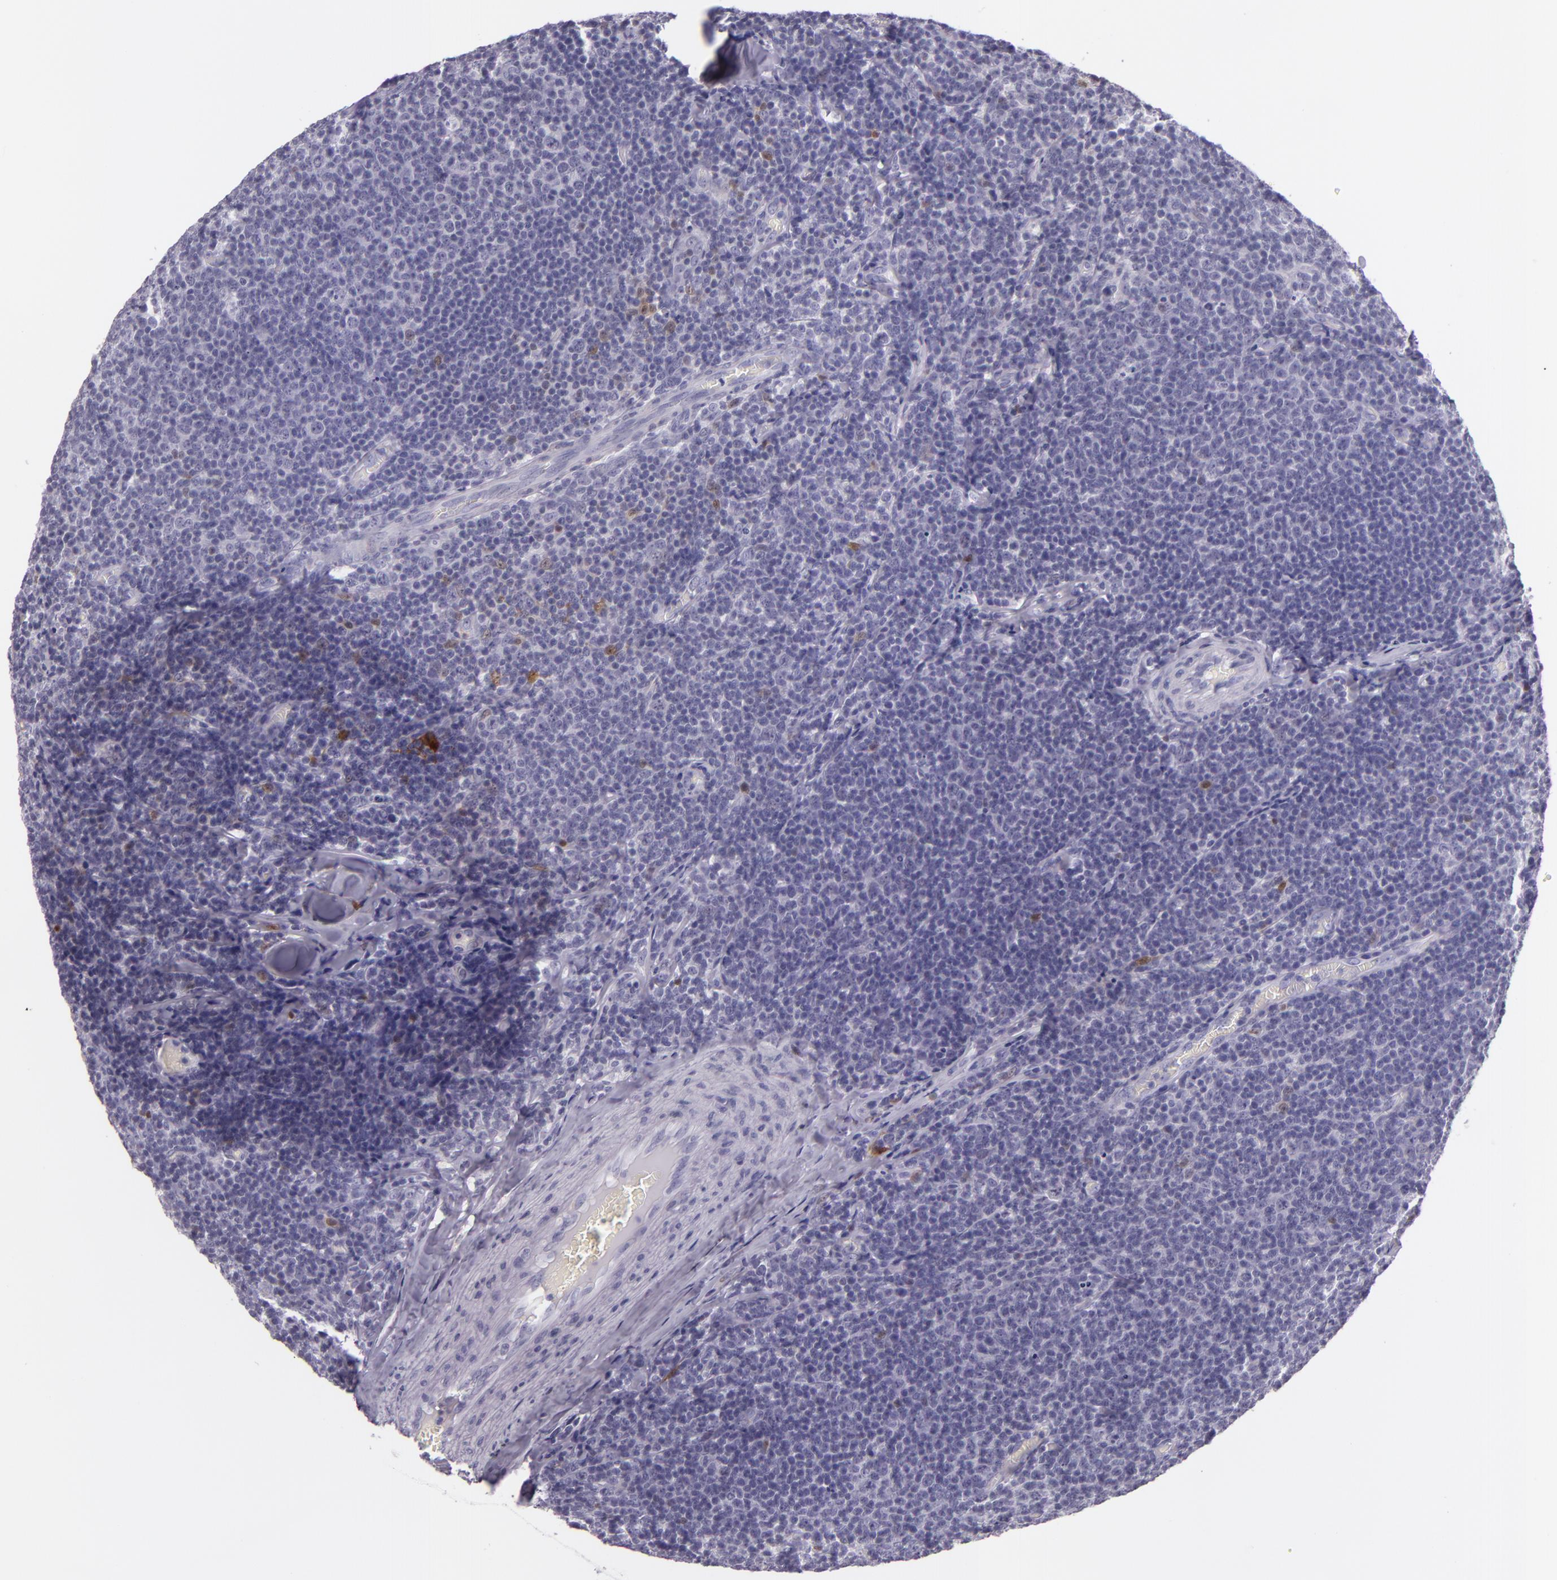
{"staining": {"intensity": "weak", "quantity": "<25%", "location": "nuclear"}, "tissue": "lymphoma", "cell_type": "Tumor cells", "image_type": "cancer", "snomed": [{"axis": "morphology", "description": "Malignant lymphoma, non-Hodgkin's type, Low grade"}, {"axis": "topography", "description": "Lymph node"}], "caption": "Malignant lymphoma, non-Hodgkin's type (low-grade) was stained to show a protein in brown. There is no significant staining in tumor cells. Brightfield microscopy of immunohistochemistry stained with DAB (3,3'-diaminobenzidine) (brown) and hematoxylin (blue), captured at high magnification.", "gene": "MT1A", "patient": {"sex": "male", "age": 74}}